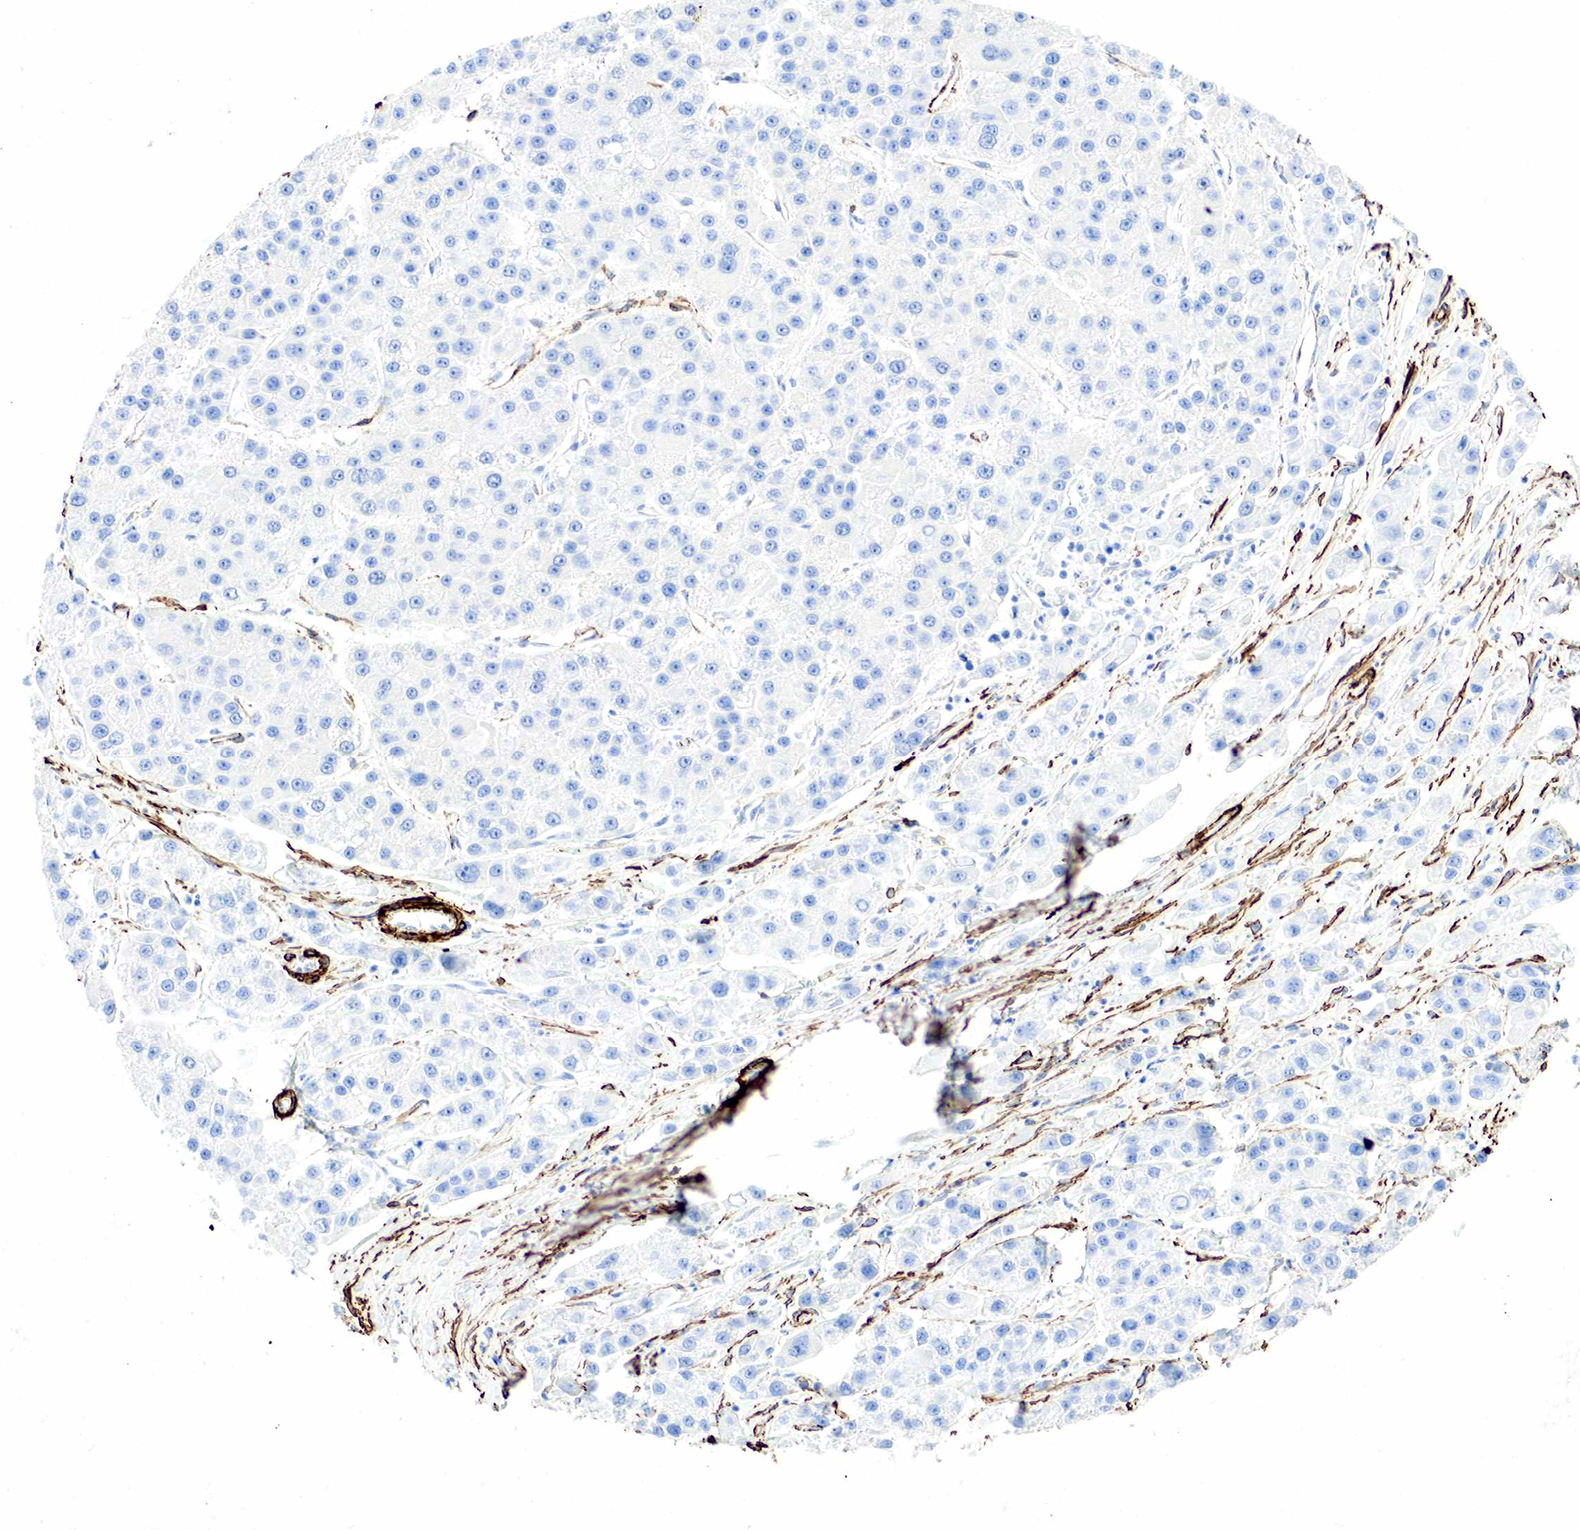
{"staining": {"intensity": "negative", "quantity": "none", "location": "none"}, "tissue": "stomach cancer", "cell_type": "Tumor cells", "image_type": "cancer", "snomed": [{"axis": "morphology", "description": "Adenocarcinoma, NOS"}, {"axis": "topography", "description": "Stomach, lower"}], "caption": "DAB (3,3'-diaminobenzidine) immunohistochemical staining of stomach cancer (adenocarcinoma) displays no significant staining in tumor cells.", "gene": "ACTA1", "patient": {"sex": "female", "age": 86}}